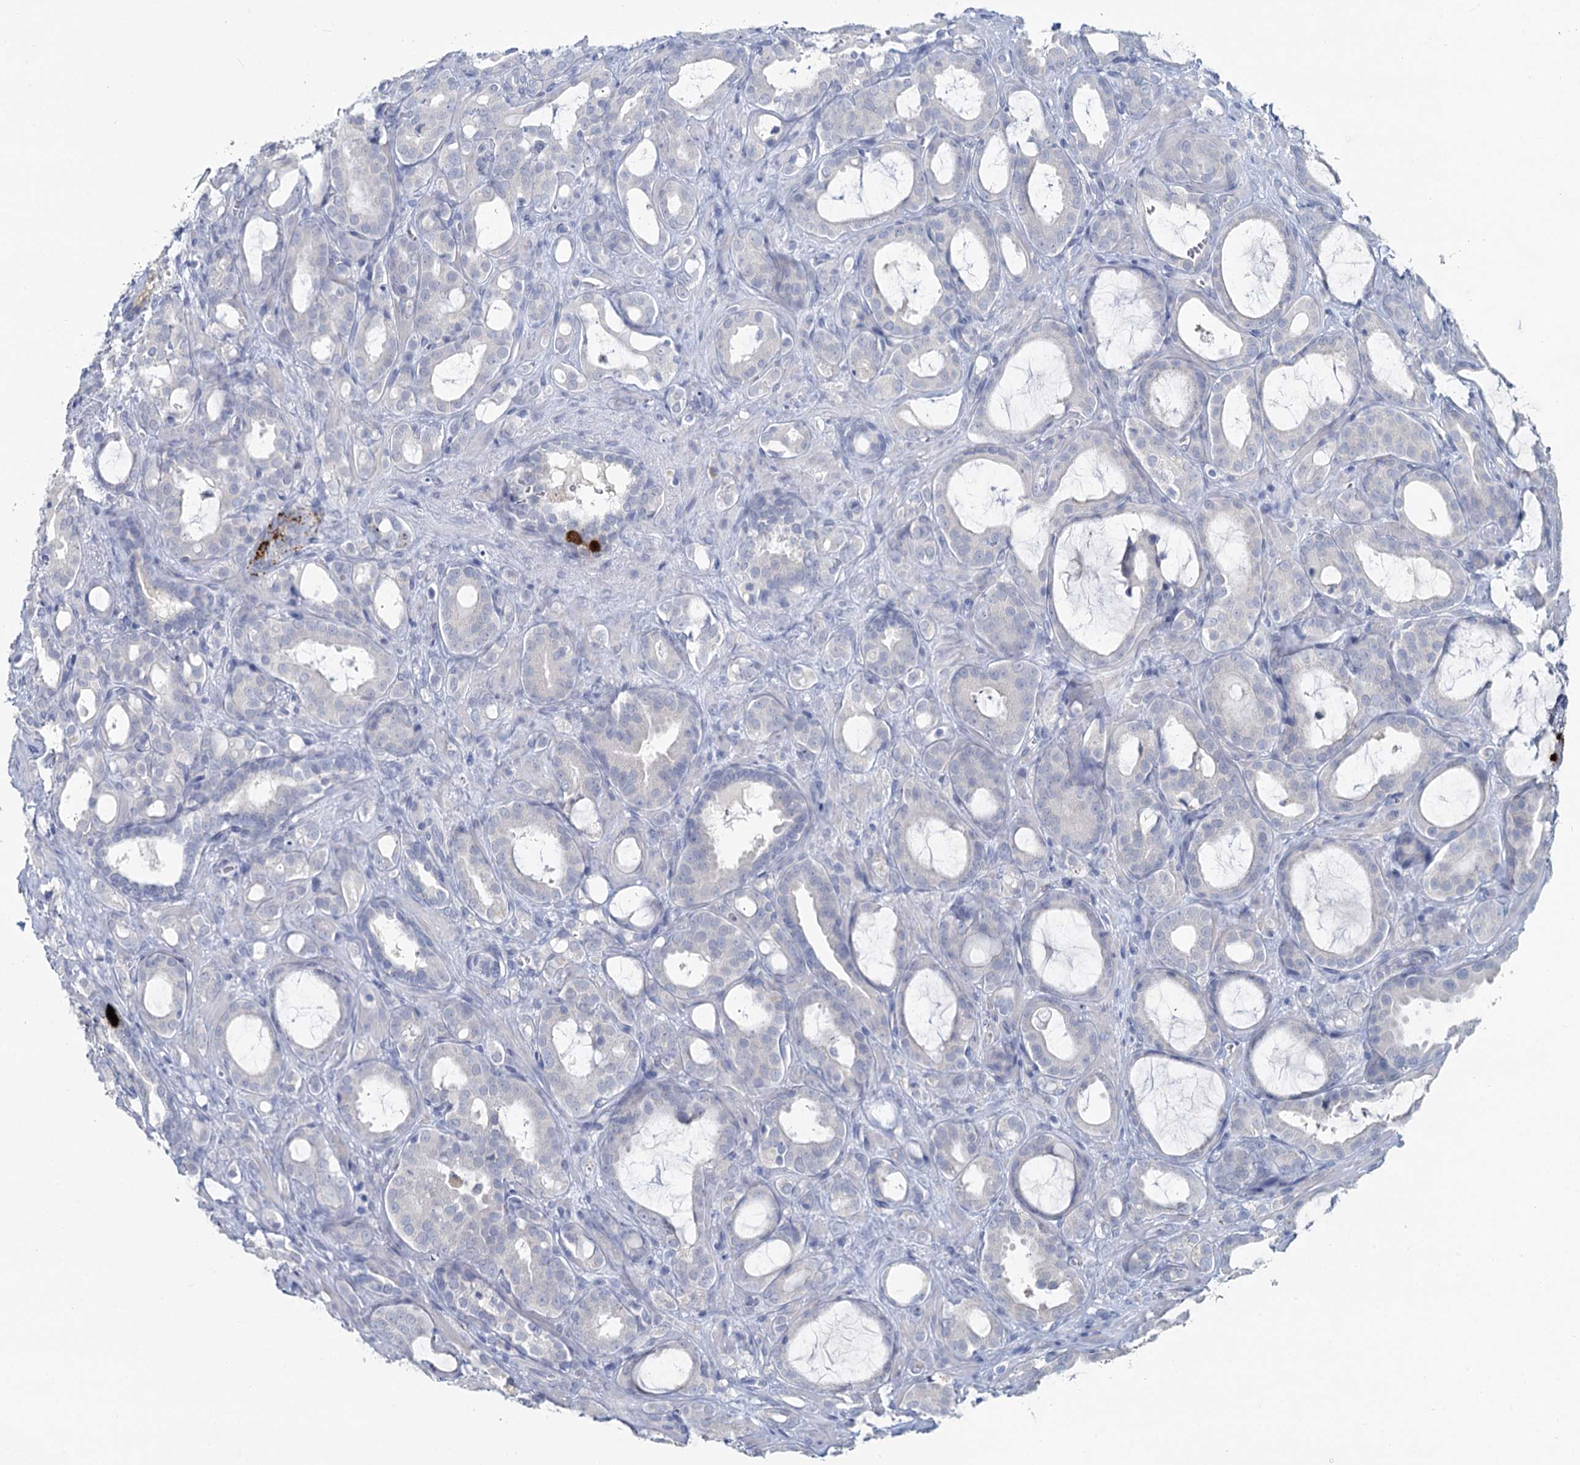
{"staining": {"intensity": "negative", "quantity": "none", "location": "none"}, "tissue": "prostate cancer", "cell_type": "Tumor cells", "image_type": "cancer", "snomed": [{"axis": "morphology", "description": "Adenocarcinoma, High grade"}, {"axis": "topography", "description": "Prostate"}], "caption": "High magnification brightfield microscopy of prostate cancer stained with DAB (brown) and counterstained with hematoxylin (blue): tumor cells show no significant staining. (IHC, brightfield microscopy, high magnification).", "gene": "CHGA", "patient": {"sex": "male", "age": 72}}